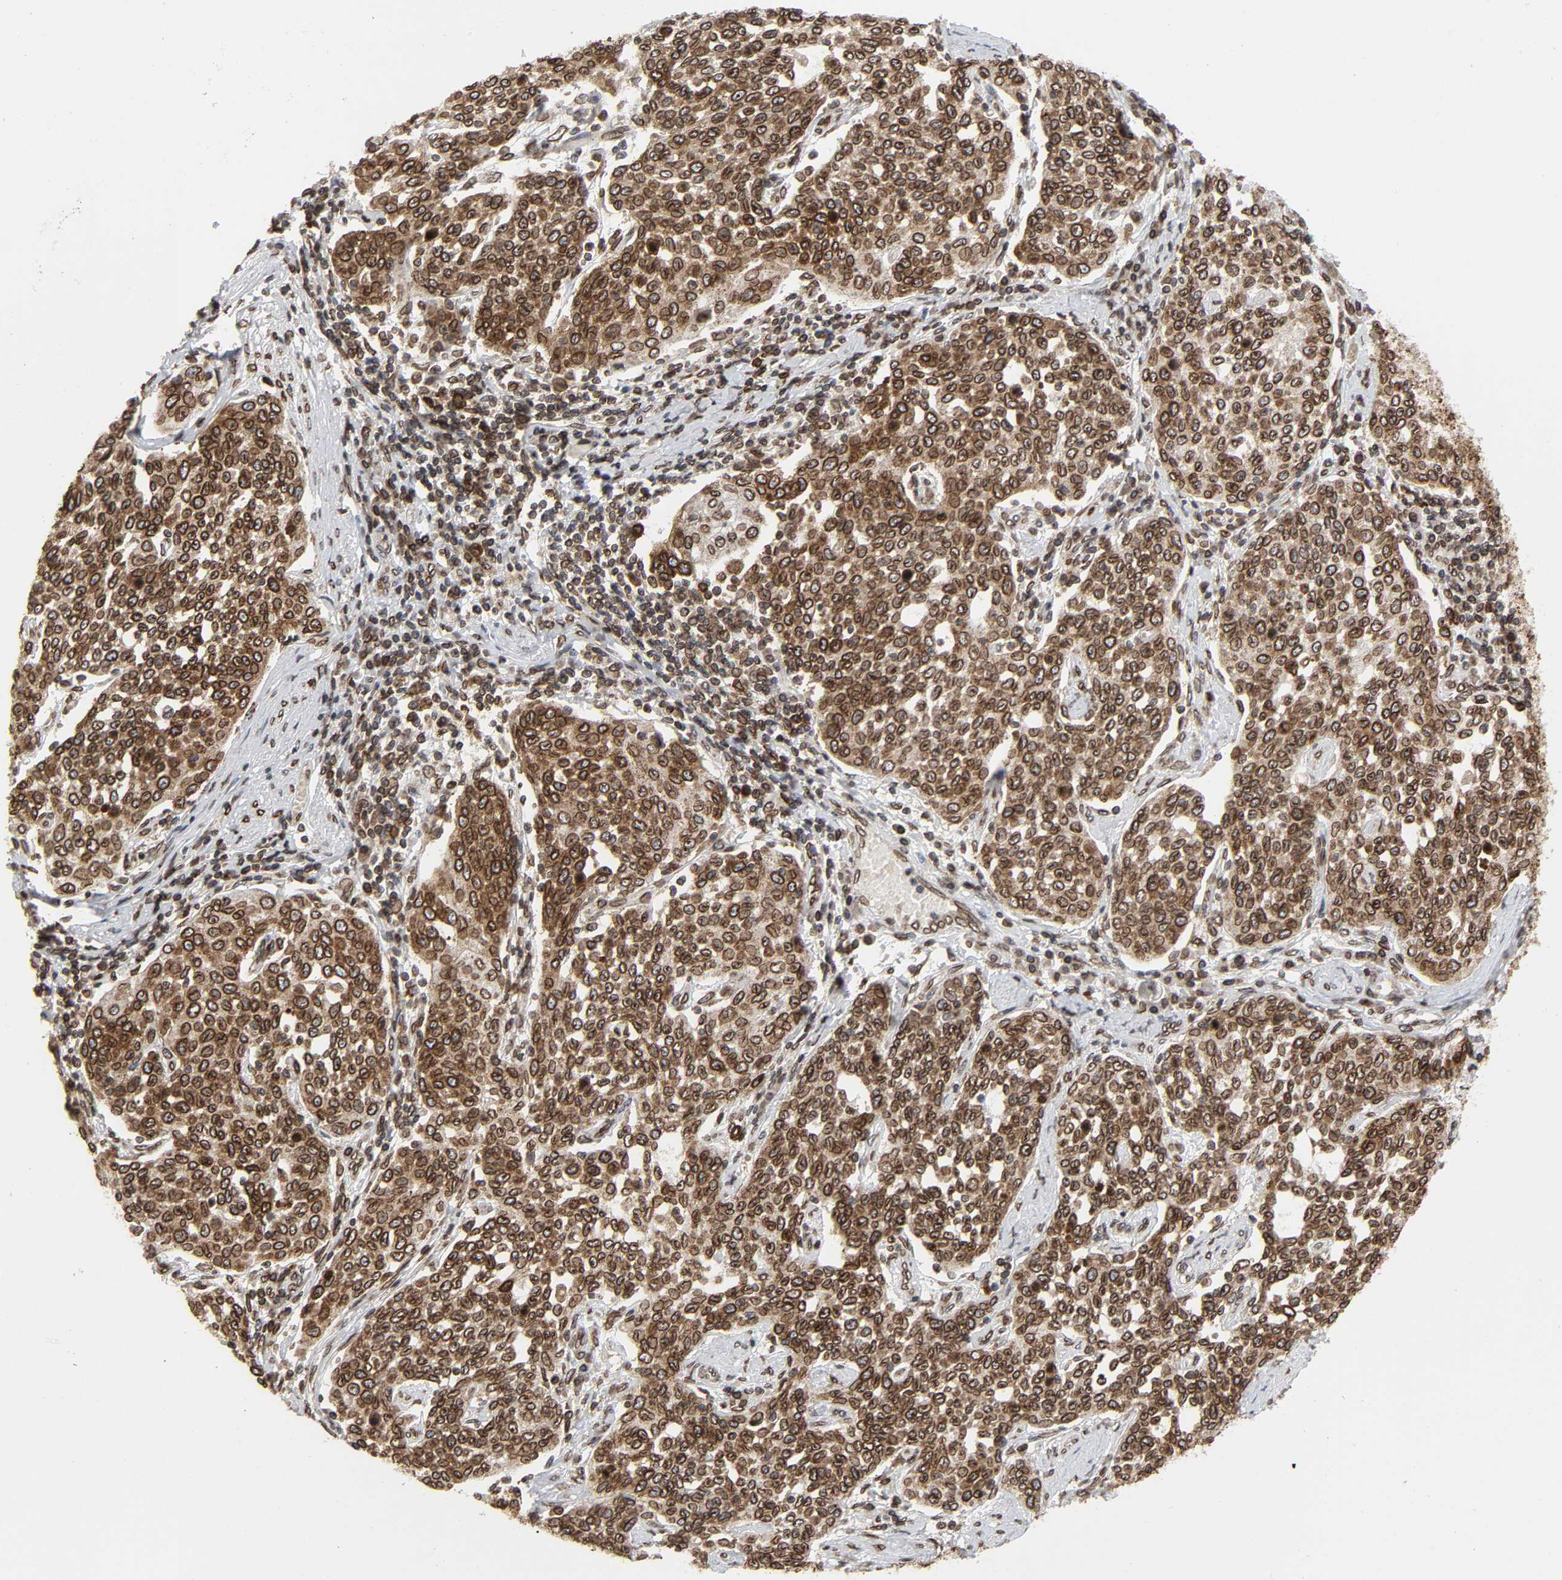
{"staining": {"intensity": "strong", "quantity": ">75%", "location": "cytoplasmic/membranous,nuclear"}, "tissue": "cervical cancer", "cell_type": "Tumor cells", "image_type": "cancer", "snomed": [{"axis": "morphology", "description": "Squamous cell carcinoma, NOS"}, {"axis": "topography", "description": "Cervix"}], "caption": "High-power microscopy captured an immunohistochemistry (IHC) micrograph of squamous cell carcinoma (cervical), revealing strong cytoplasmic/membranous and nuclear expression in approximately >75% of tumor cells.", "gene": "RANGAP1", "patient": {"sex": "female", "age": 34}}